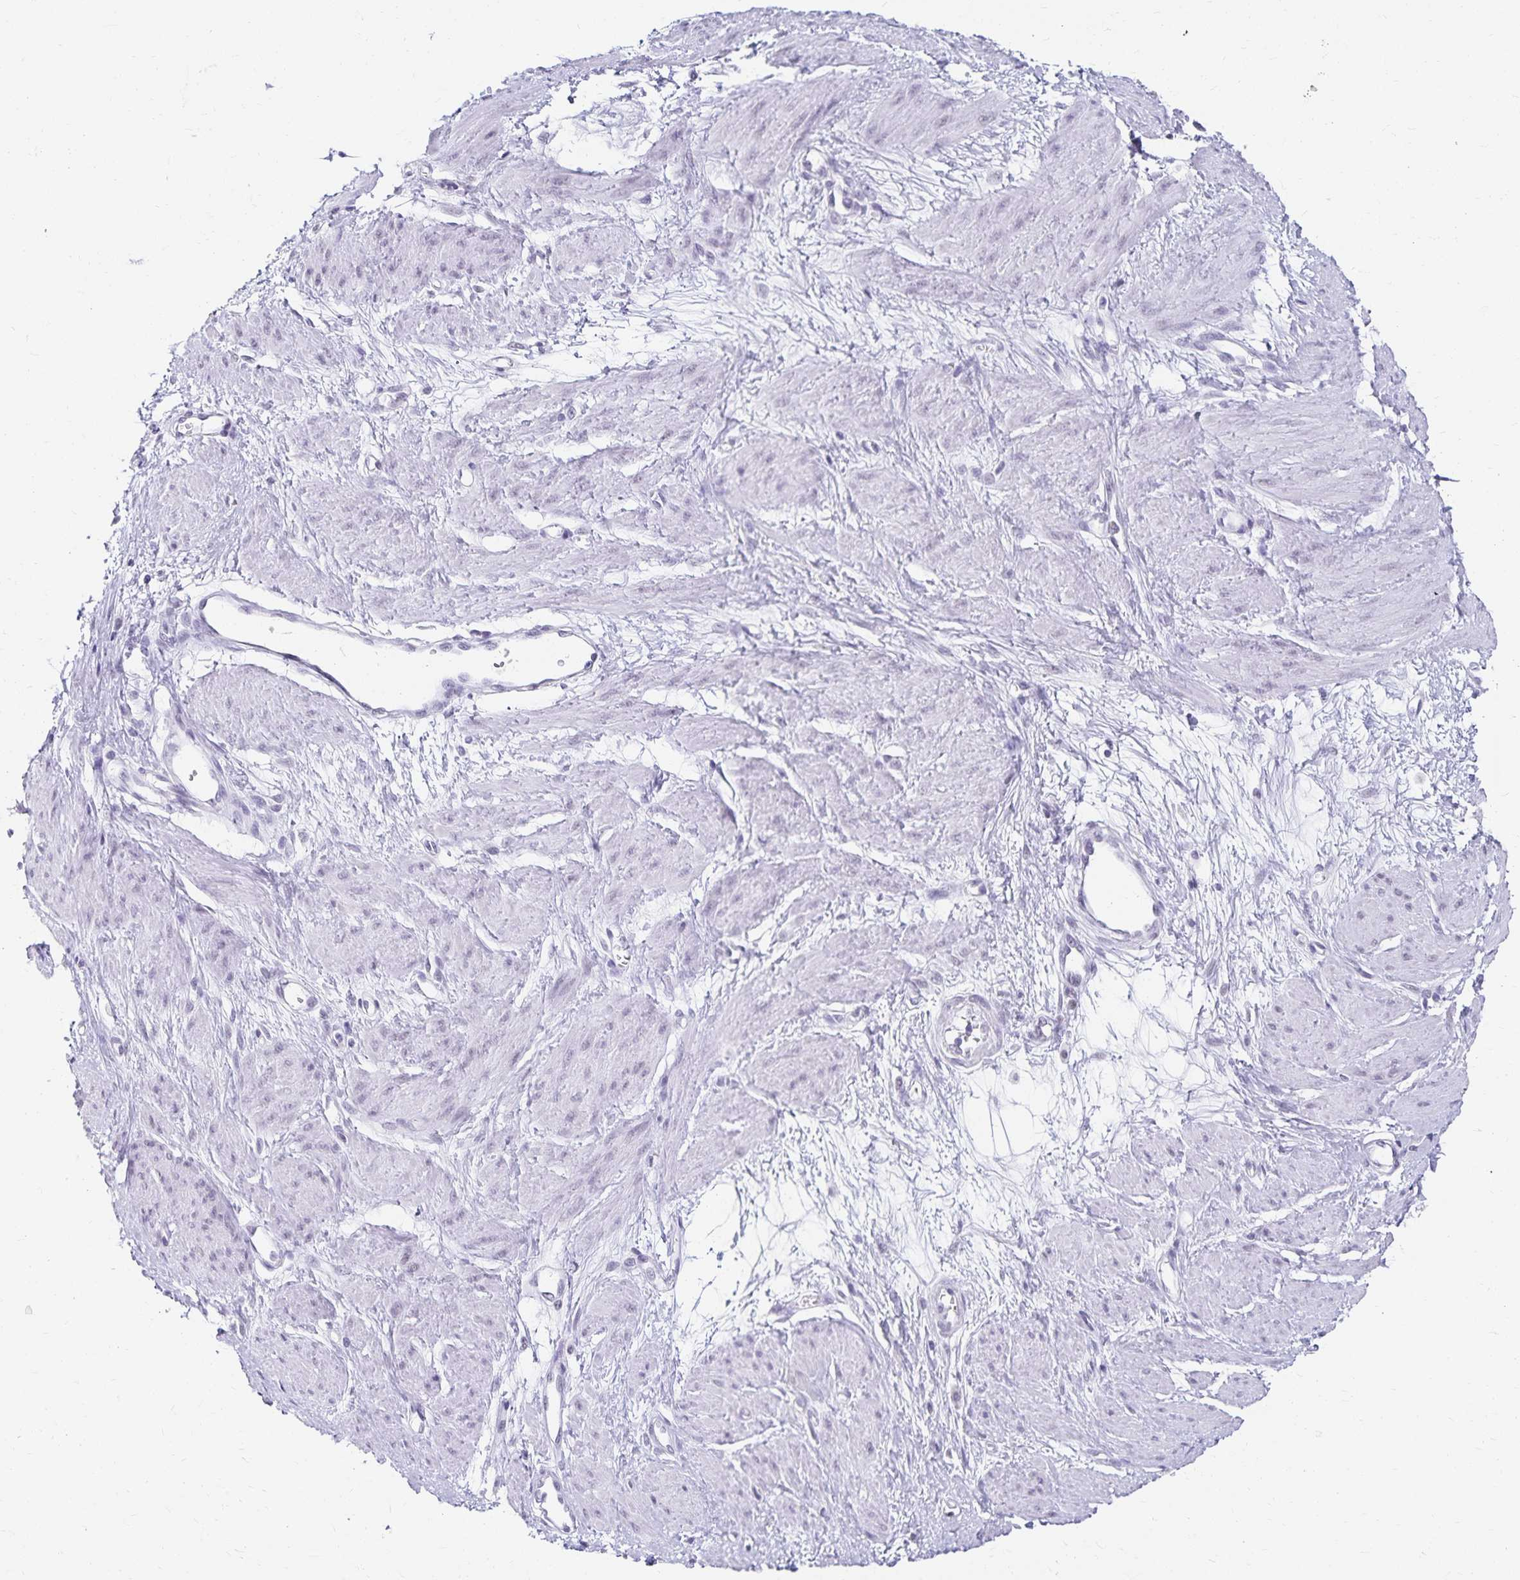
{"staining": {"intensity": "negative", "quantity": "none", "location": "none"}, "tissue": "smooth muscle", "cell_type": "Smooth muscle cells", "image_type": "normal", "snomed": [{"axis": "morphology", "description": "Normal tissue, NOS"}, {"axis": "topography", "description": "Smooth muscle"}, {"axis": "topography", "description": "Uterus"}], "caption": "There is no significant staining in smooth muscle cells of smooth muscle. (DAB immunohistochemistry (IHC) with hematoxylin counter stain).", "gene": "C20orf85", "patient": {"sex": "female", "age": 39}}